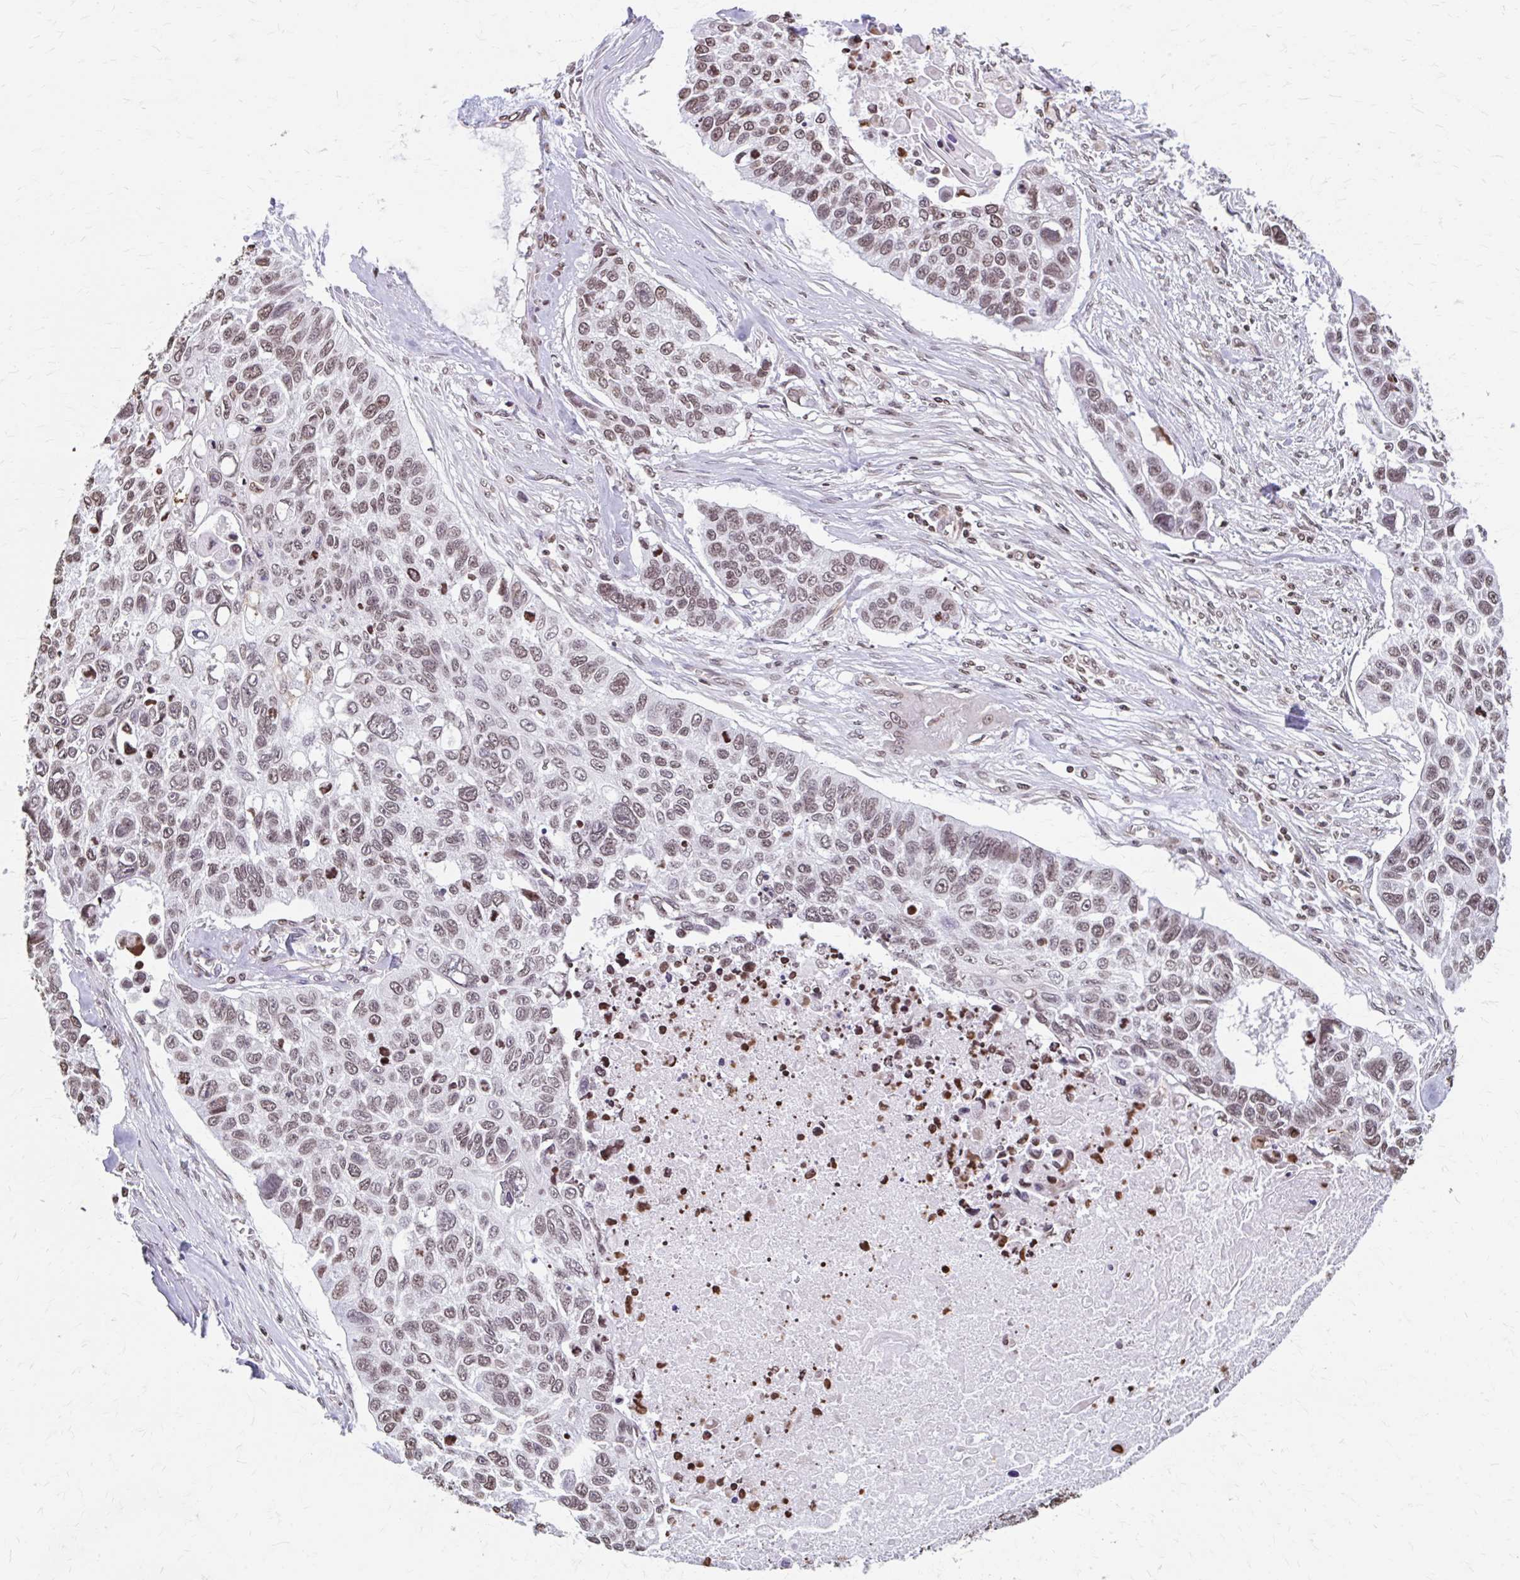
{"staining": {"intensity": "moderate", "quantity": ">75%", "location": "nuclear"}, "tissue": "lung cancer", "cell_type": "Tumor cells", "image_type": "cancer", "snomed": [{"axis": "morphology", "description": "Squamous cell carcinoma, NOS"}, {"axis": "topography", "description": "Lung"}], "caption": "Lung cancer (squamous cell carcinoma) stained with a protein marker shows moderate staining in tumor cells.", "gene": "ORC3", "patient": {"sex": "male", "age": 62}}